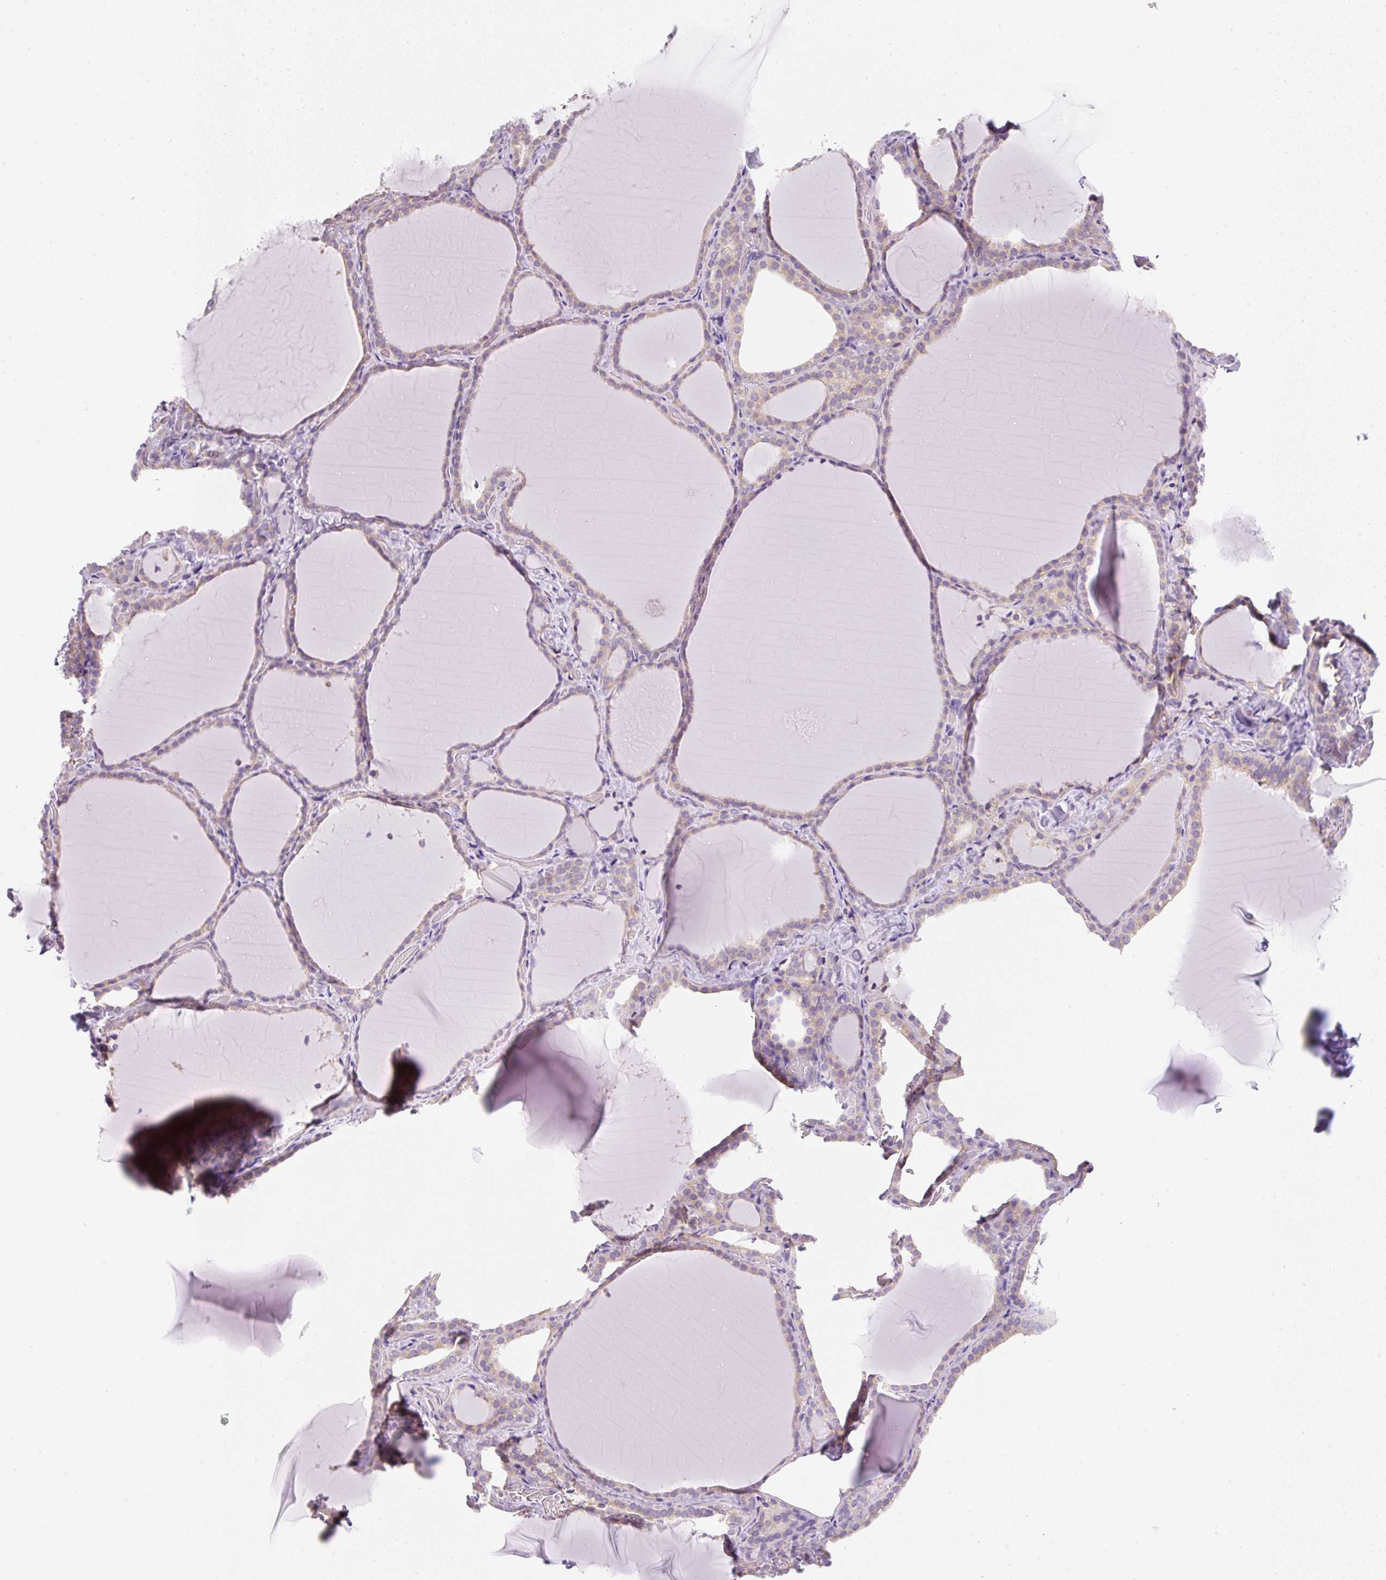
{"staining": {"intensity": "weak", "quantity": "<25%", "location": "cytoplasmic/membranous"}, "tissue": "thyroid gland", "cell_type": "Glandular cells", "image_type": "normal", "snomed": [{"axis": "morphology", "description": "Normal tissue, NOS"}, {"axis": "topography", "description": "Thyroid gland"}], "caption": "A histopathology image of thyroid gland stained for a protein displays no brown staining in glandular cells.", "gene": "RPL18A", "patient": {"sex": "female", "age": 22}}